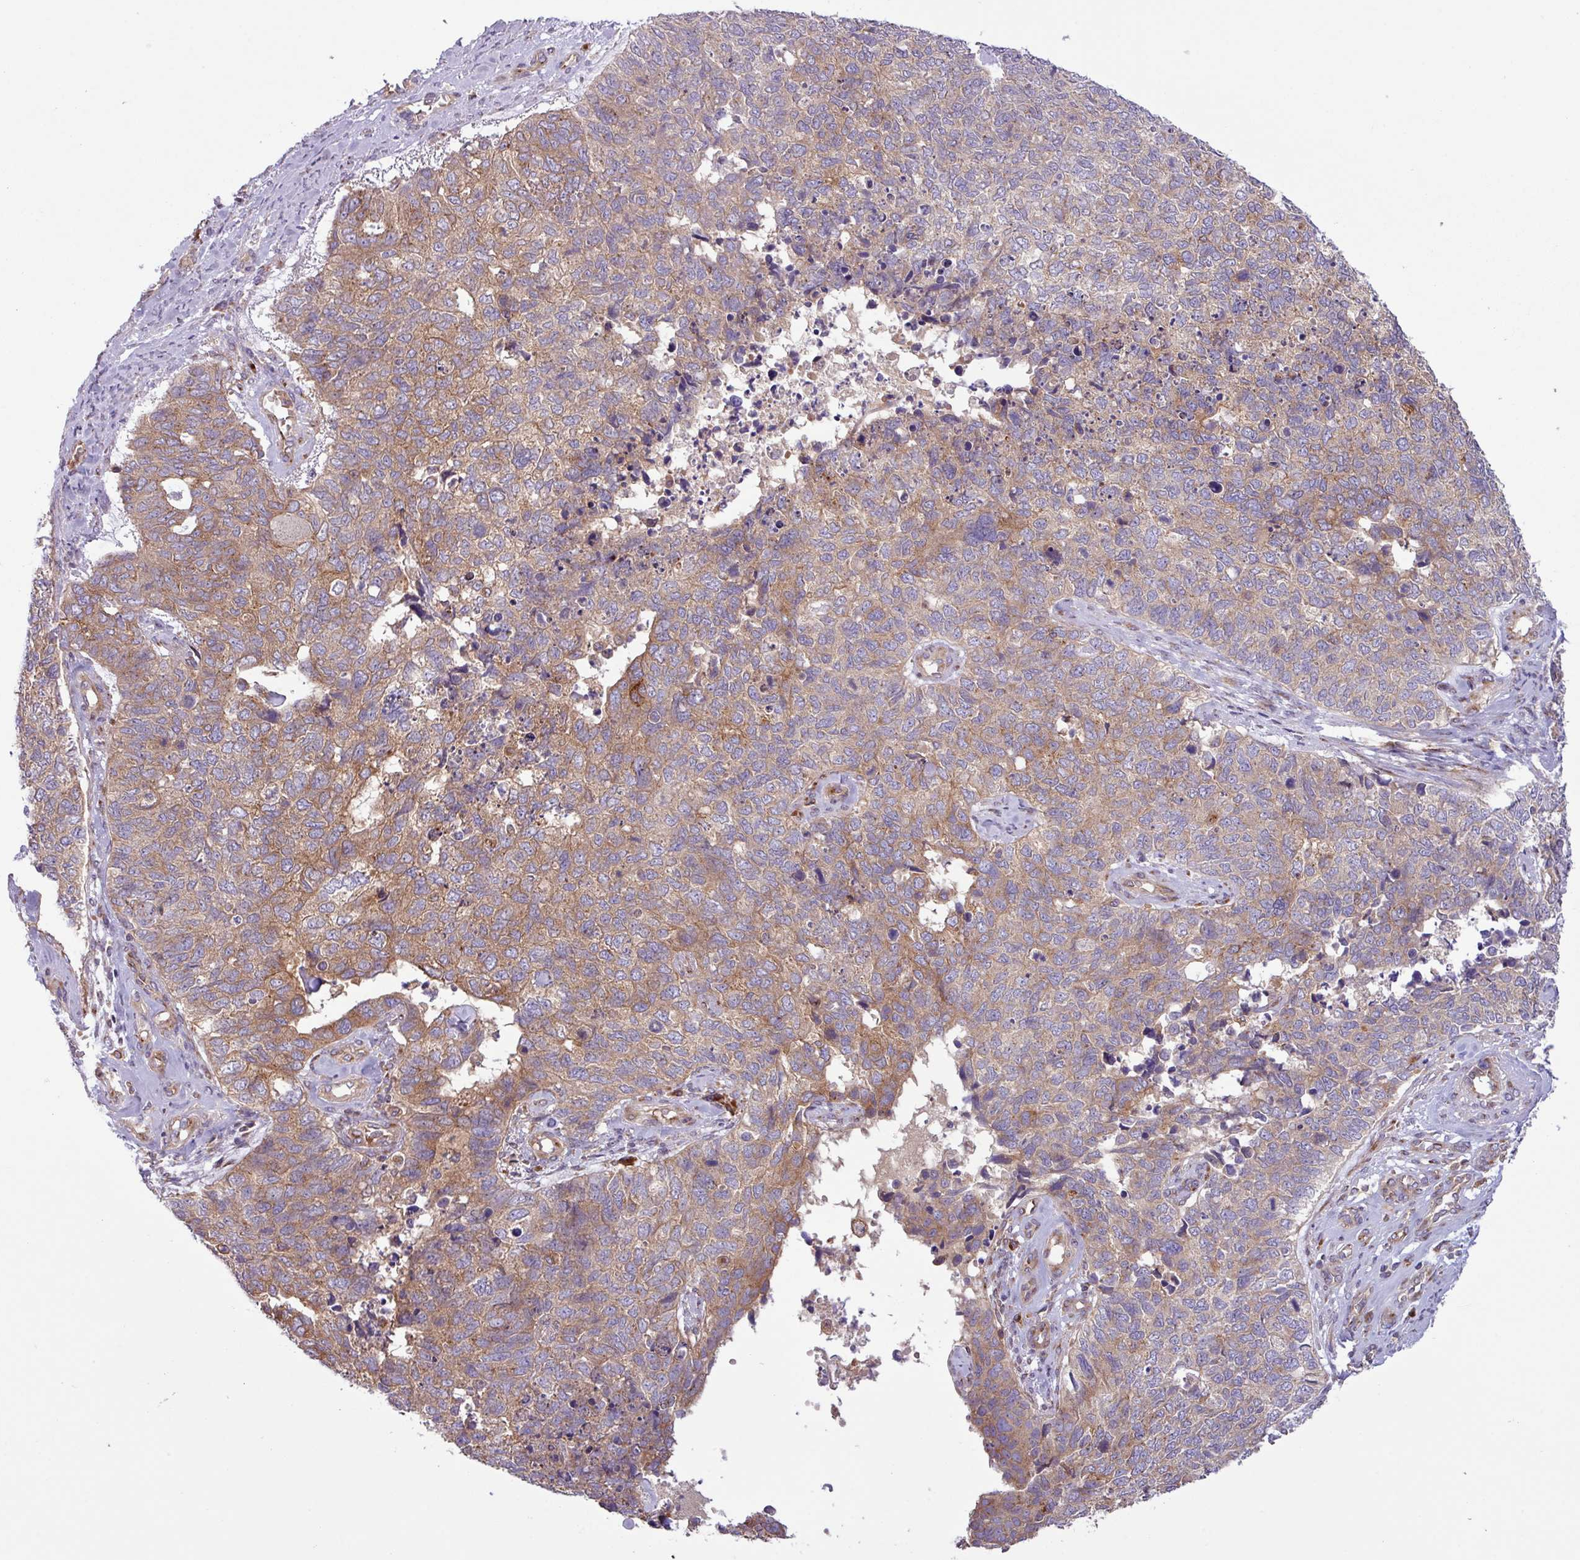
{"staining": {"intensity": "moderate", "quantity": ">75%", "location": "cytoplasmic/membranous"}, "tissue": "cervical cancer", "cell_type": "Tumor cells", "image_type": "cancer", "snomed": [{"axis": "morphology", "description": "Squamous cell carcinoma, NOS"}, {"axis": "topography", "description": "Cervix"}], "caption": "An immunohistochemistry histopathology image of tumor tissue is shown. Protein staining in brown highlights moderate cytoplasmic/membranous positivity in cervical cancer (squamous cell carcinoma) within tumor cells.", "gene": "RAB19", "patient": {"sex": "female", "age": 63}}